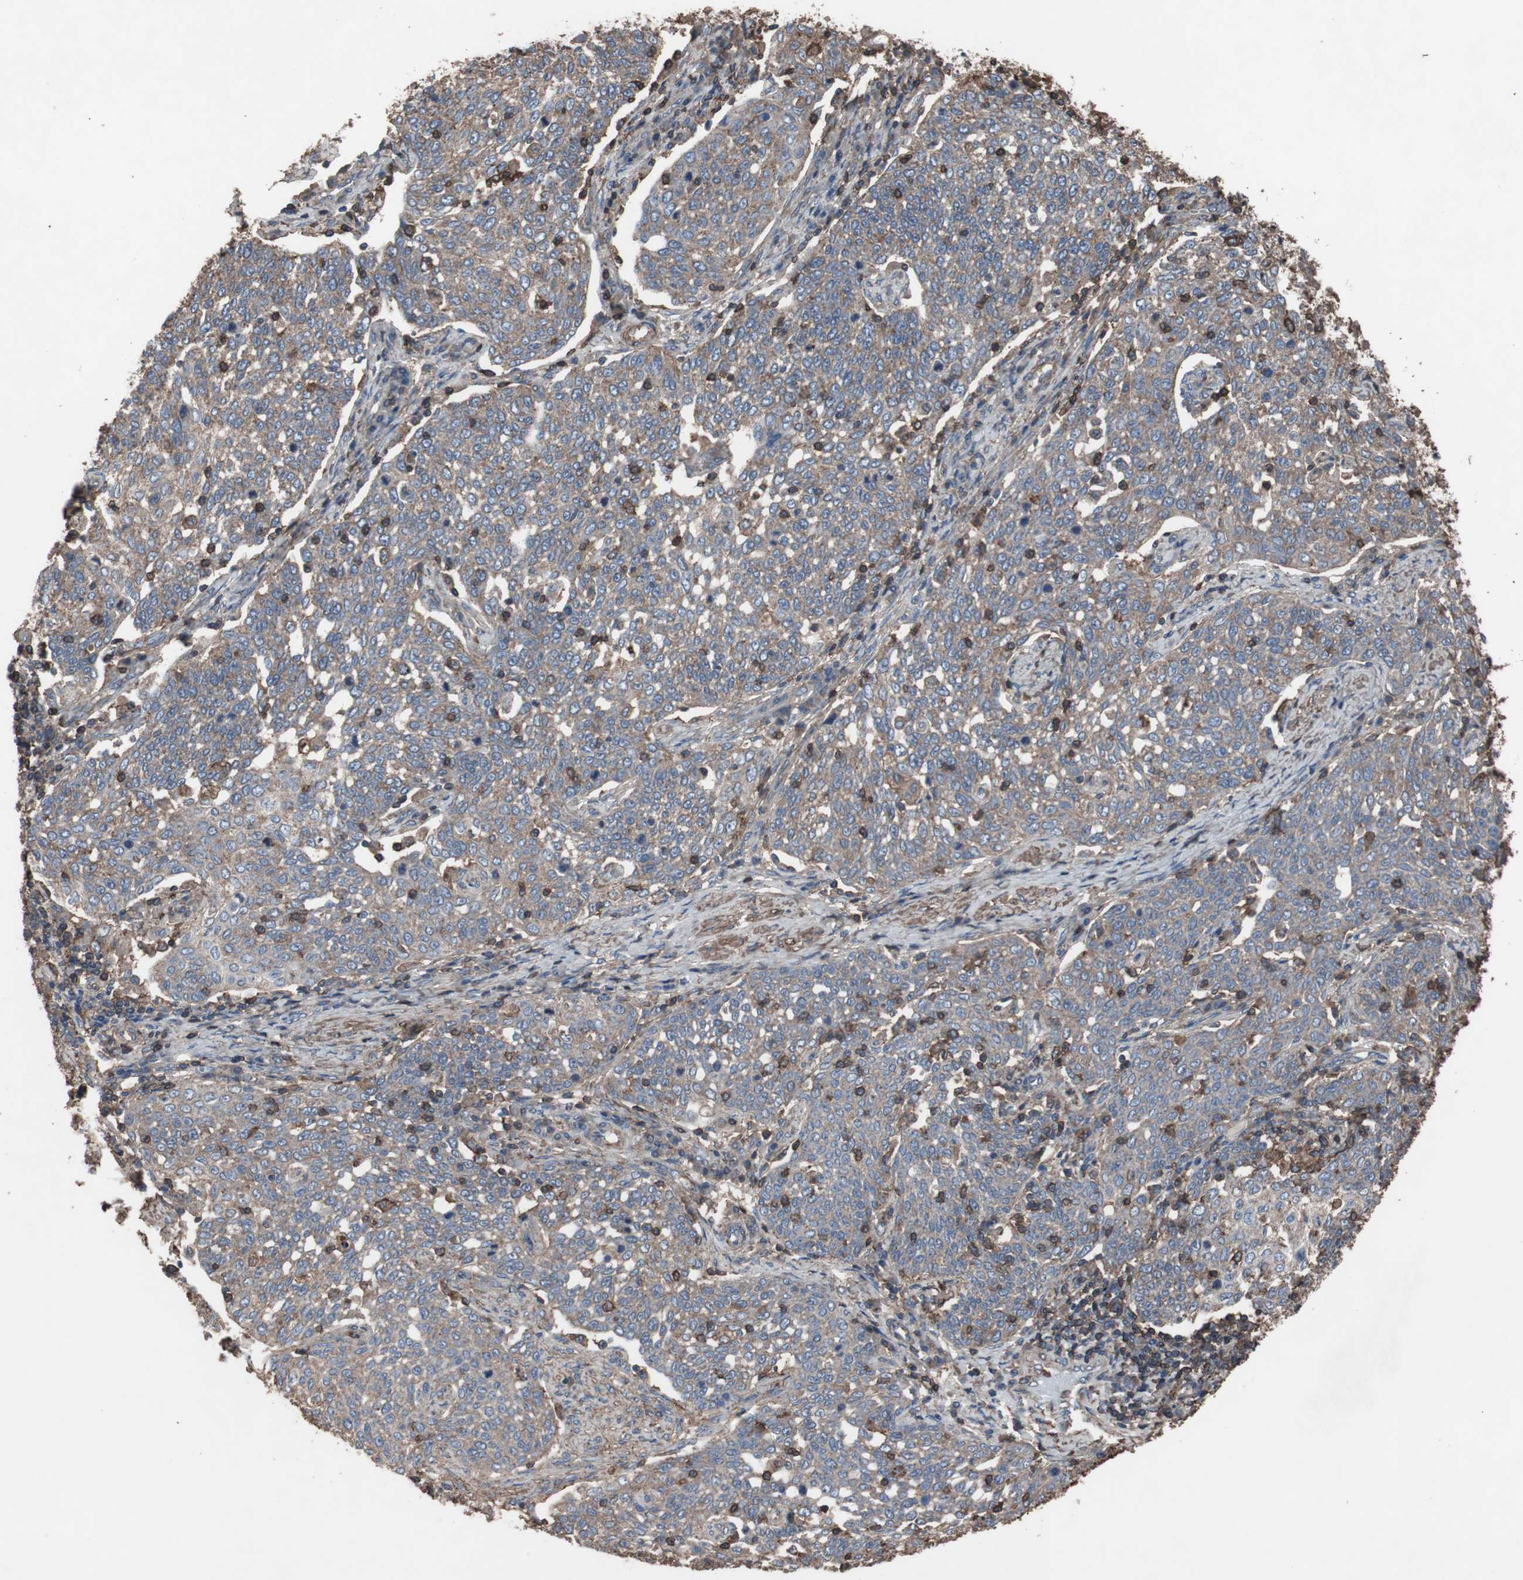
{"staining": {"intensity": "negative", "quantity": "none", "location": "none"}, "tissue": "cervical cancer", "cell_type": "Tumor cells", "image_type": "cancer", "snomed": [{"axis": "morphology", "description": "Squamous cell carcinoma, NOS"}, {"axis": "topography", "description": "Cervix"}], "caption": "DAB (3,3'-diaminobenzidine) immunohistochemical staining of cervical cancer (squamous cell carcinoma) shows no significant positivity in tumor cells. (Brightfield microscopy of DAB immunohistochemistry (IHC) at high magnification).", "gene": "COL6A2", "patient": {"sex": "female", "age": 34}}